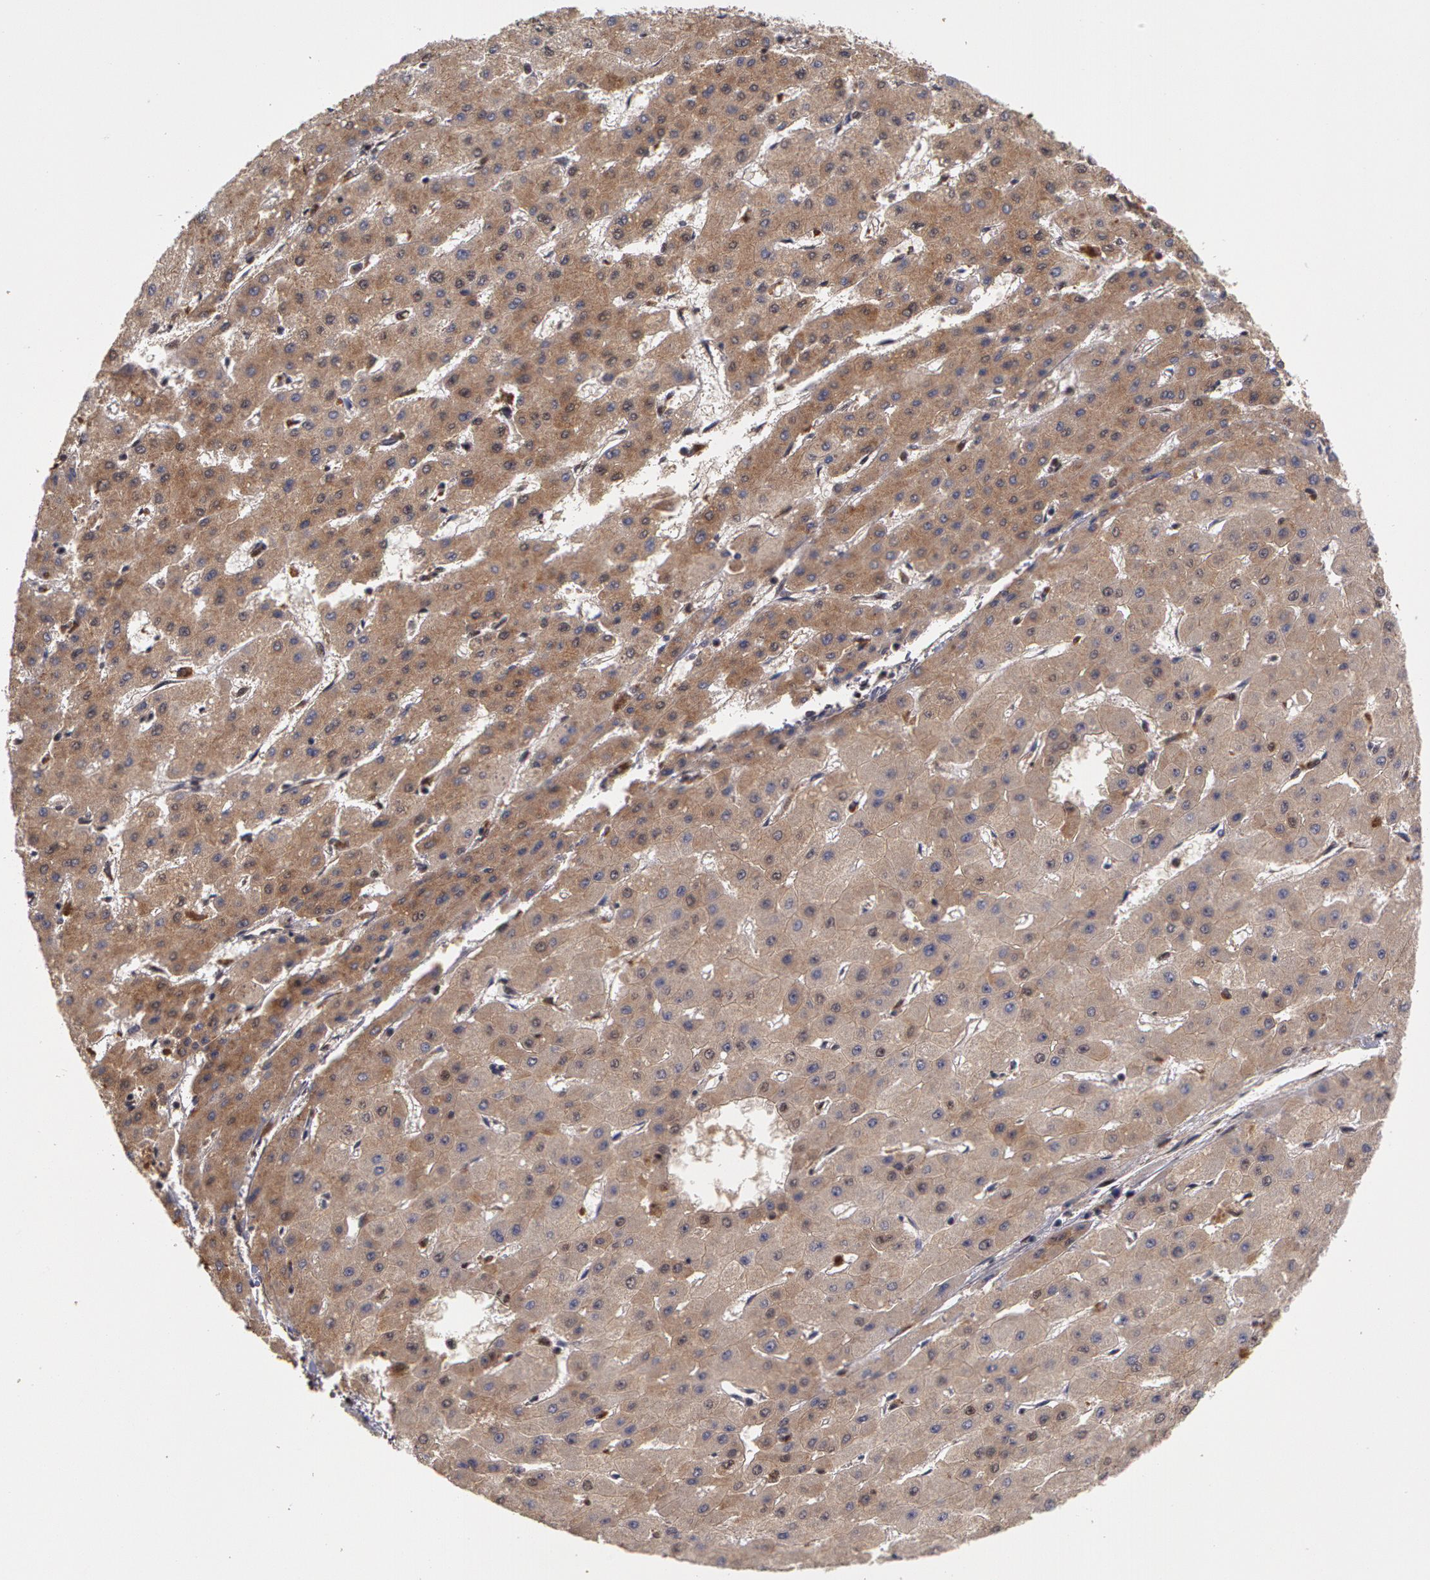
{"staining": {"intensity": "moderate", "quantity": ">75%", "location": "cytoplasmic/membranous"}, "tissue": "liver cancer", "cell_type": "Tumor cells", "image_type": "cancer", "snomed": [{"axis": "morphology", "description": "Carcinoma, Hepatocellular, NOS"}, {"axis": "topography", "description": "Liver"}], "caption": "A high-resolution photomicrograph shows immunohistochemistry (IHC) staining of liver cancer (hepatocellular carcinoma), which shows moderate cytoplasmic/membranous positivity in about >75% of tumor cells.", "gene": "GLIS1", "patient": {"sex": "female", "age": 52}}